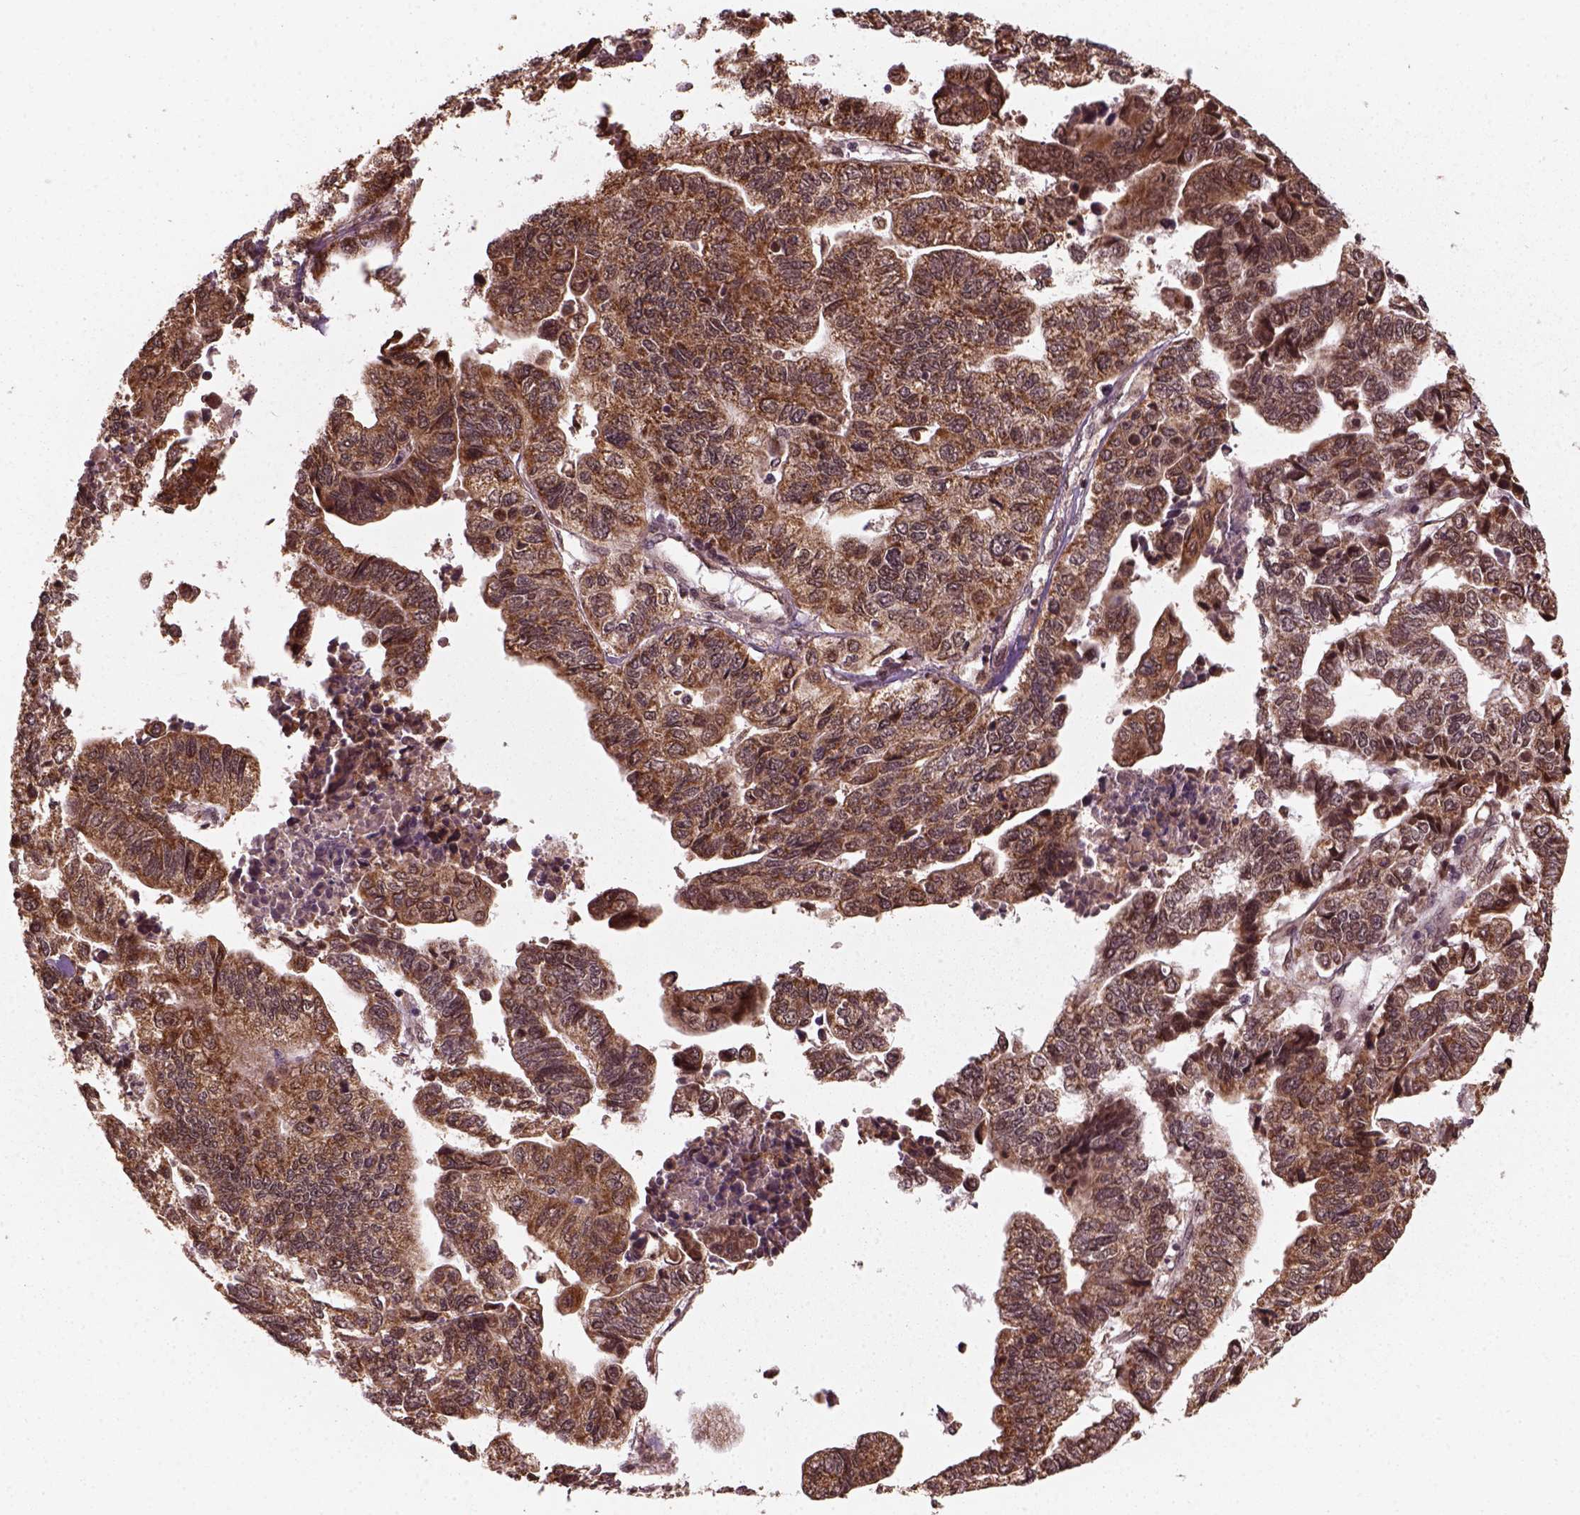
{"staining": {"intensity": "moderate", "quantity": ">75%", "location": "cytoplasmic/membranous"}, "tissue": "stomach cancer", "cell_type": "Tumor cells", "image_type": "cancer", "snomed": [{"axis": "morphology", "description": "Adenocarcinoma, NOS"}, {"axis": "topography", "description": "Stomach, upper"}], "caption": "There is medium levels of moderate cytoplasmic/membranous expression in tumor cells of stomach adenocarcinoma, as demonstrated by immunohistochemical staining (brown color).", "gene": "NUDT9", "patient": {"sex": "female", "age": 67}}